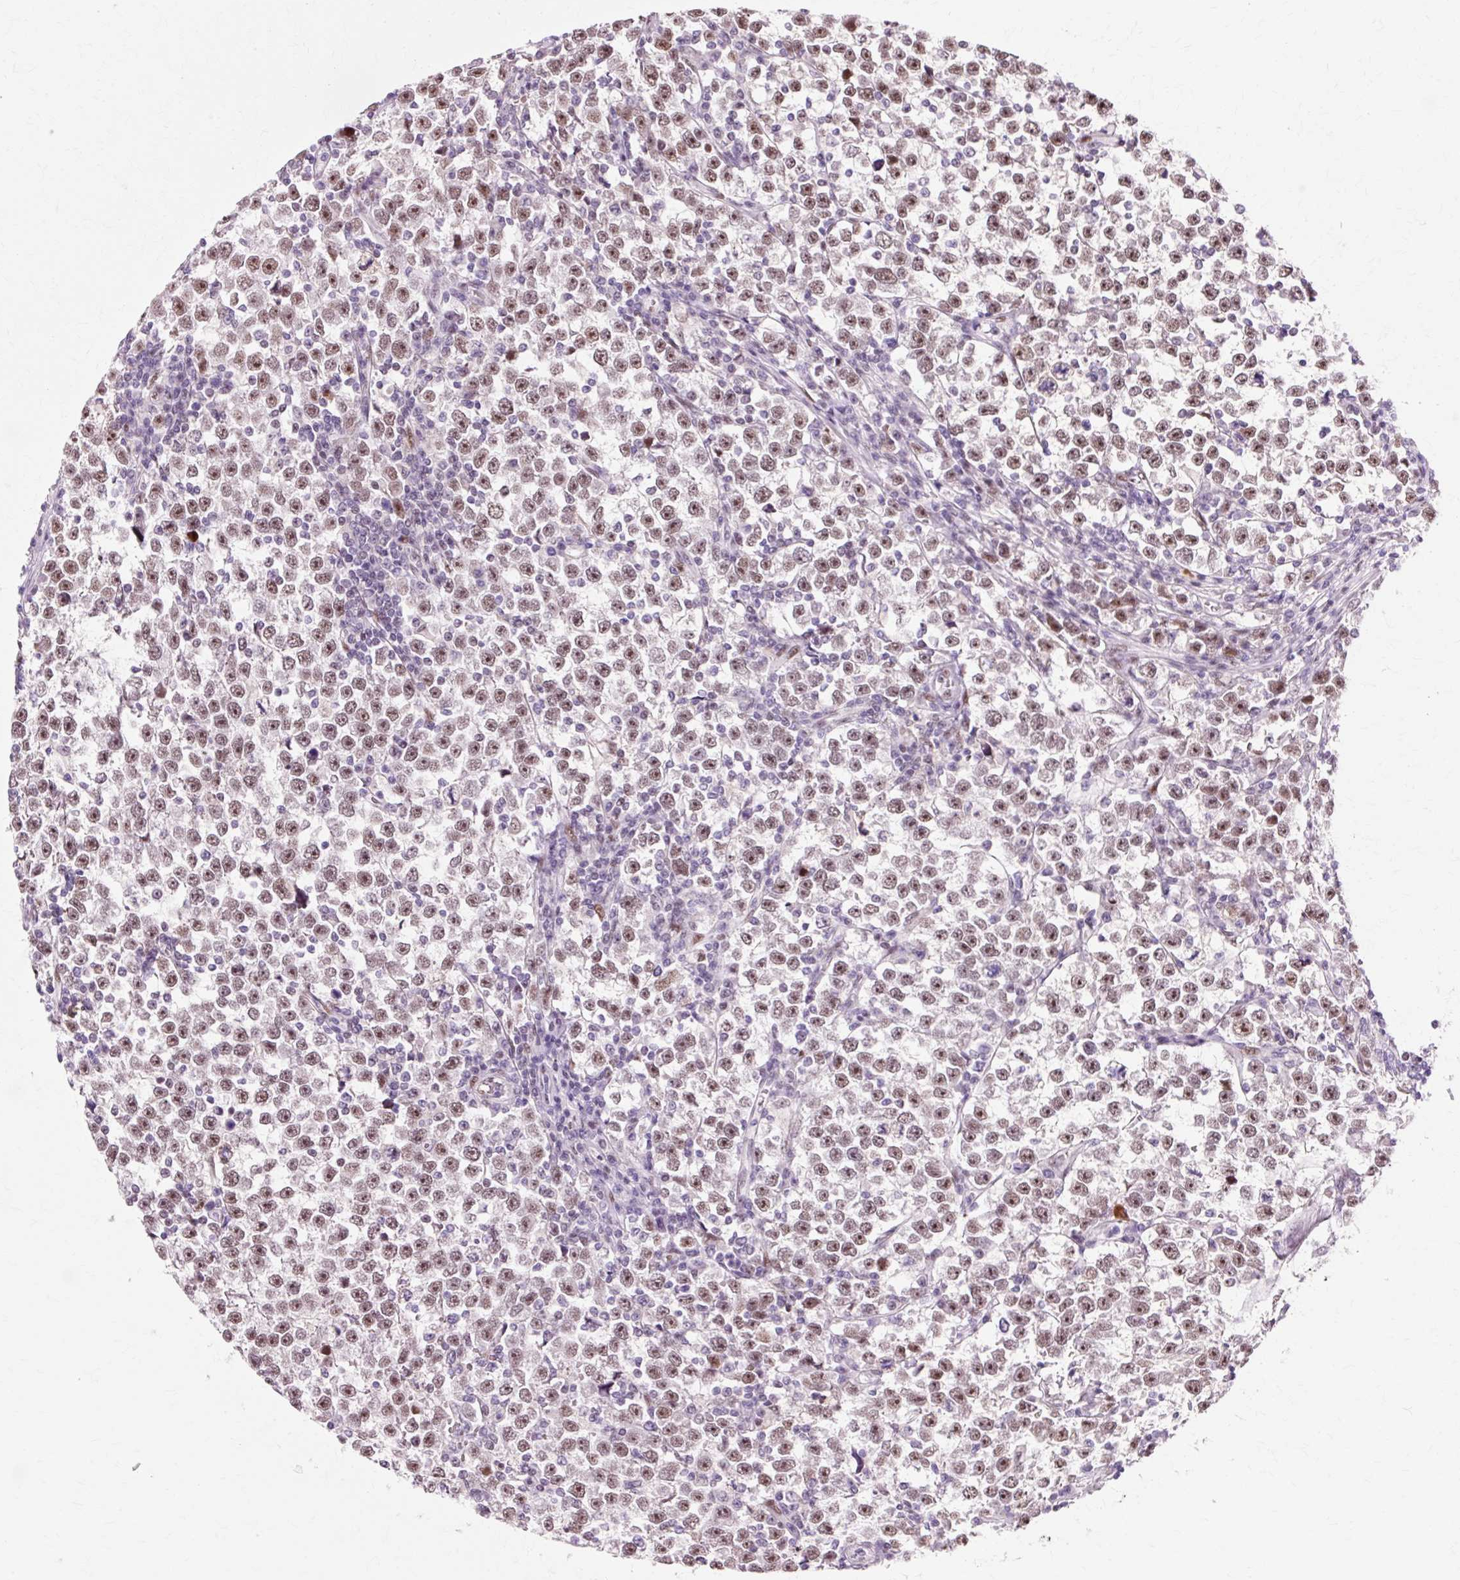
{"staining": {"intensity": "moderate", "quantity": ">75%", "location": "nuclear"}, "tissue": "testis cancer", "cell_type": "Tumor cells", "image_type": "cancer", "snomed": [{"axis": "morphology", "description": "Normal tissue, NOS"}, {"axis": "morphology", "description": "Seminoma, NOS"}, {"axis": "topography", "description": "Testis"}], "caption": "Testis seminoma stained with DAB (3,3'-diaminobenzidine) immunohistochemistry shows medium levels of moderate nuclear positivity in approximately >75% of tumor cells. The staining was performed using DAB (3,3'-diaminobenzidine), with brown indicating positive protein expression. Nuclei are stained blue with hematoxylin.", "gene": "MACROD2", "patient": {"sex": "male", "age": 43}}